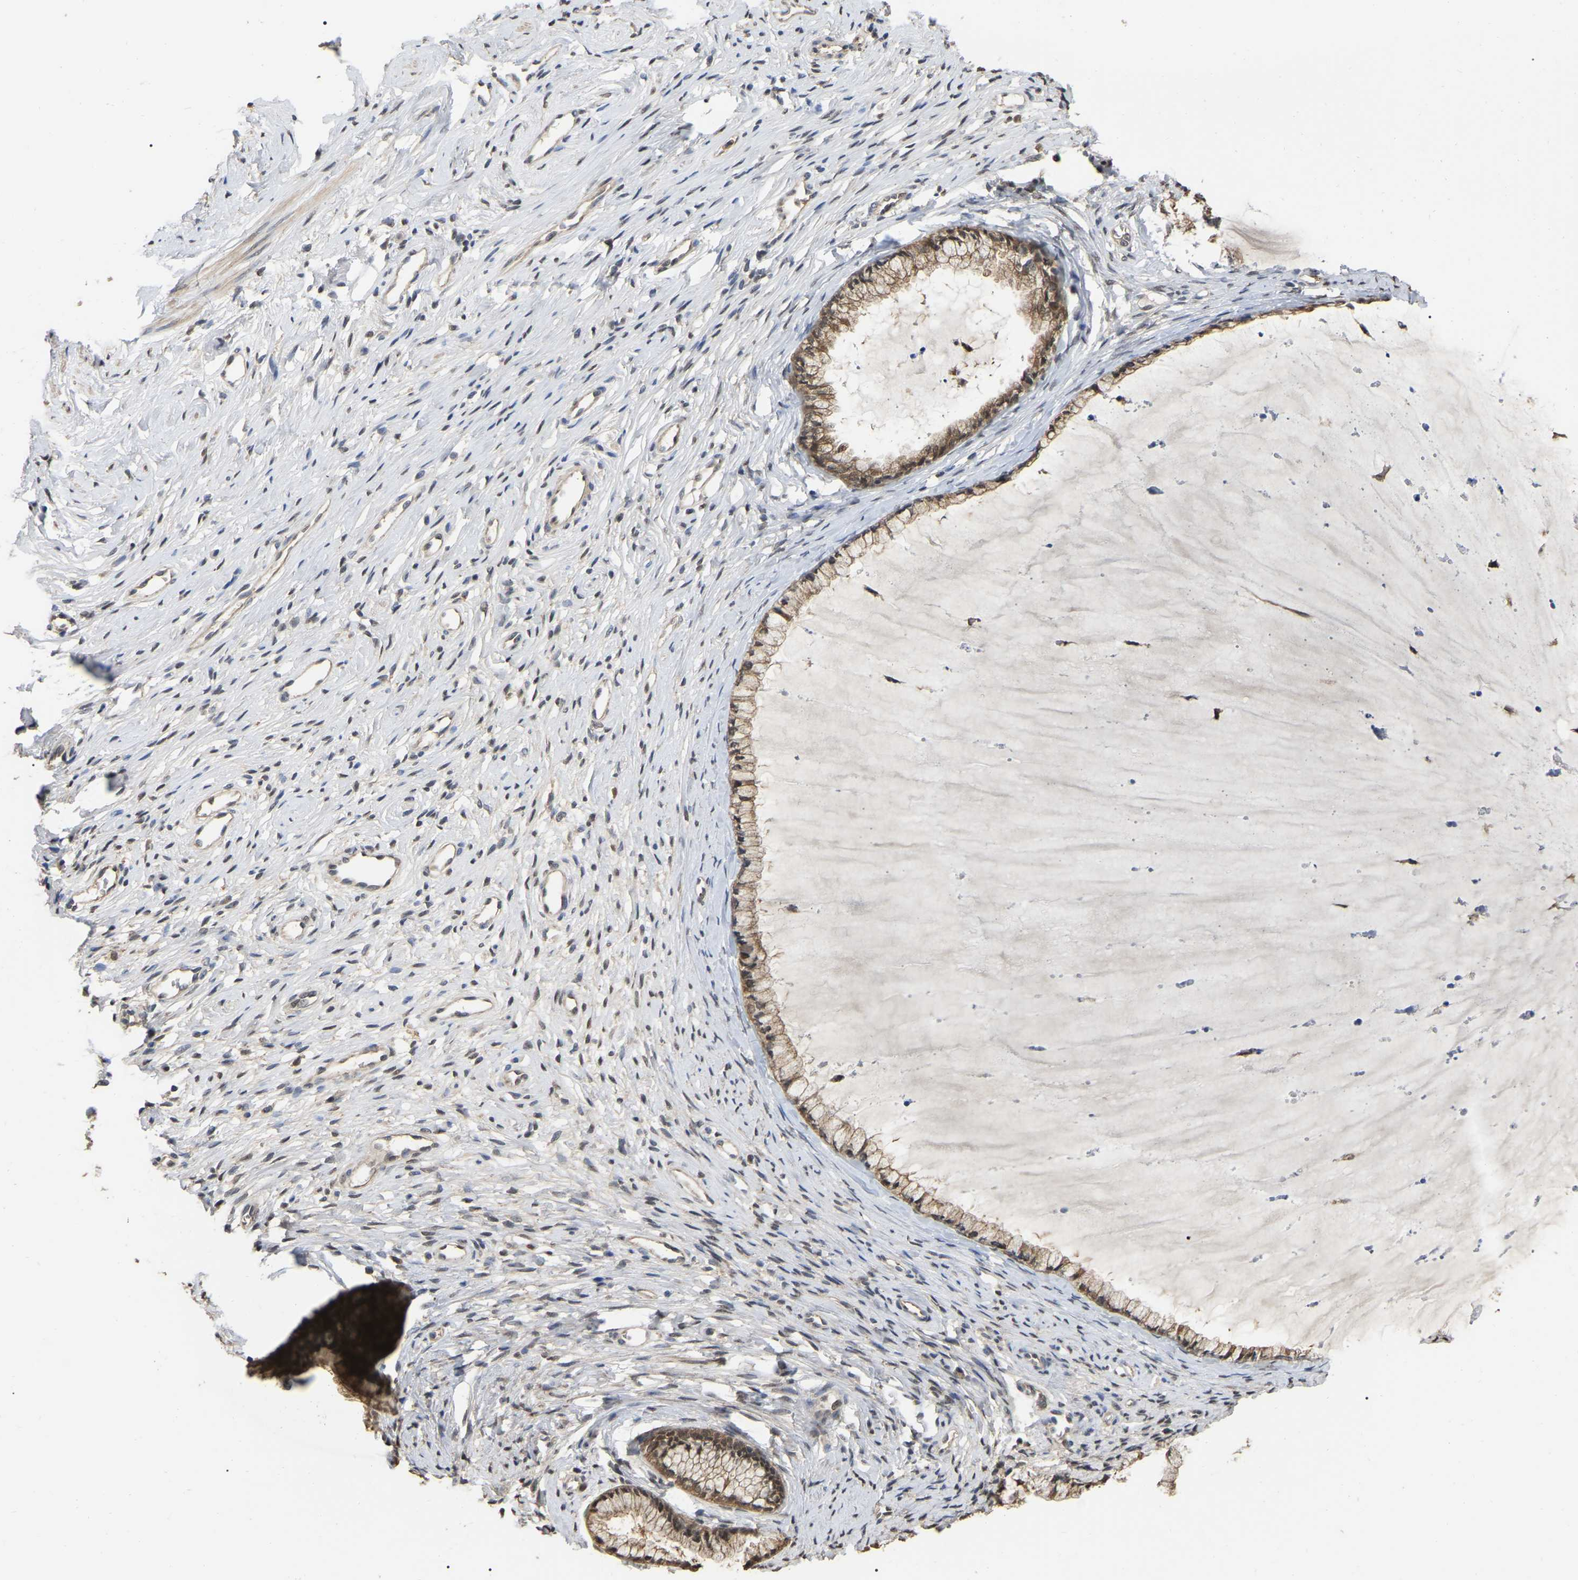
{"staining": {"intensity": "moderate", "quantity": ">75%", "location": "cytoplasmic/membranous"}, "tissue": "cervix", "cell_type": "Glandular cells", "image_type": "normal", "snomed": [{"axis": "morphology", "description": "Normal tissue, NOS"}, {"axis": "topography", "description": "Cervix"}], "caption": "Glandular cells exhibit medium levels of moderate cytoplasmic/membranous staining in approximately >75% of cells in benign cervix. (IHC, brightfield microscopy, high magnification).", "gene": "FAM219A", "patient": {"sex": "female", "age": 77}}